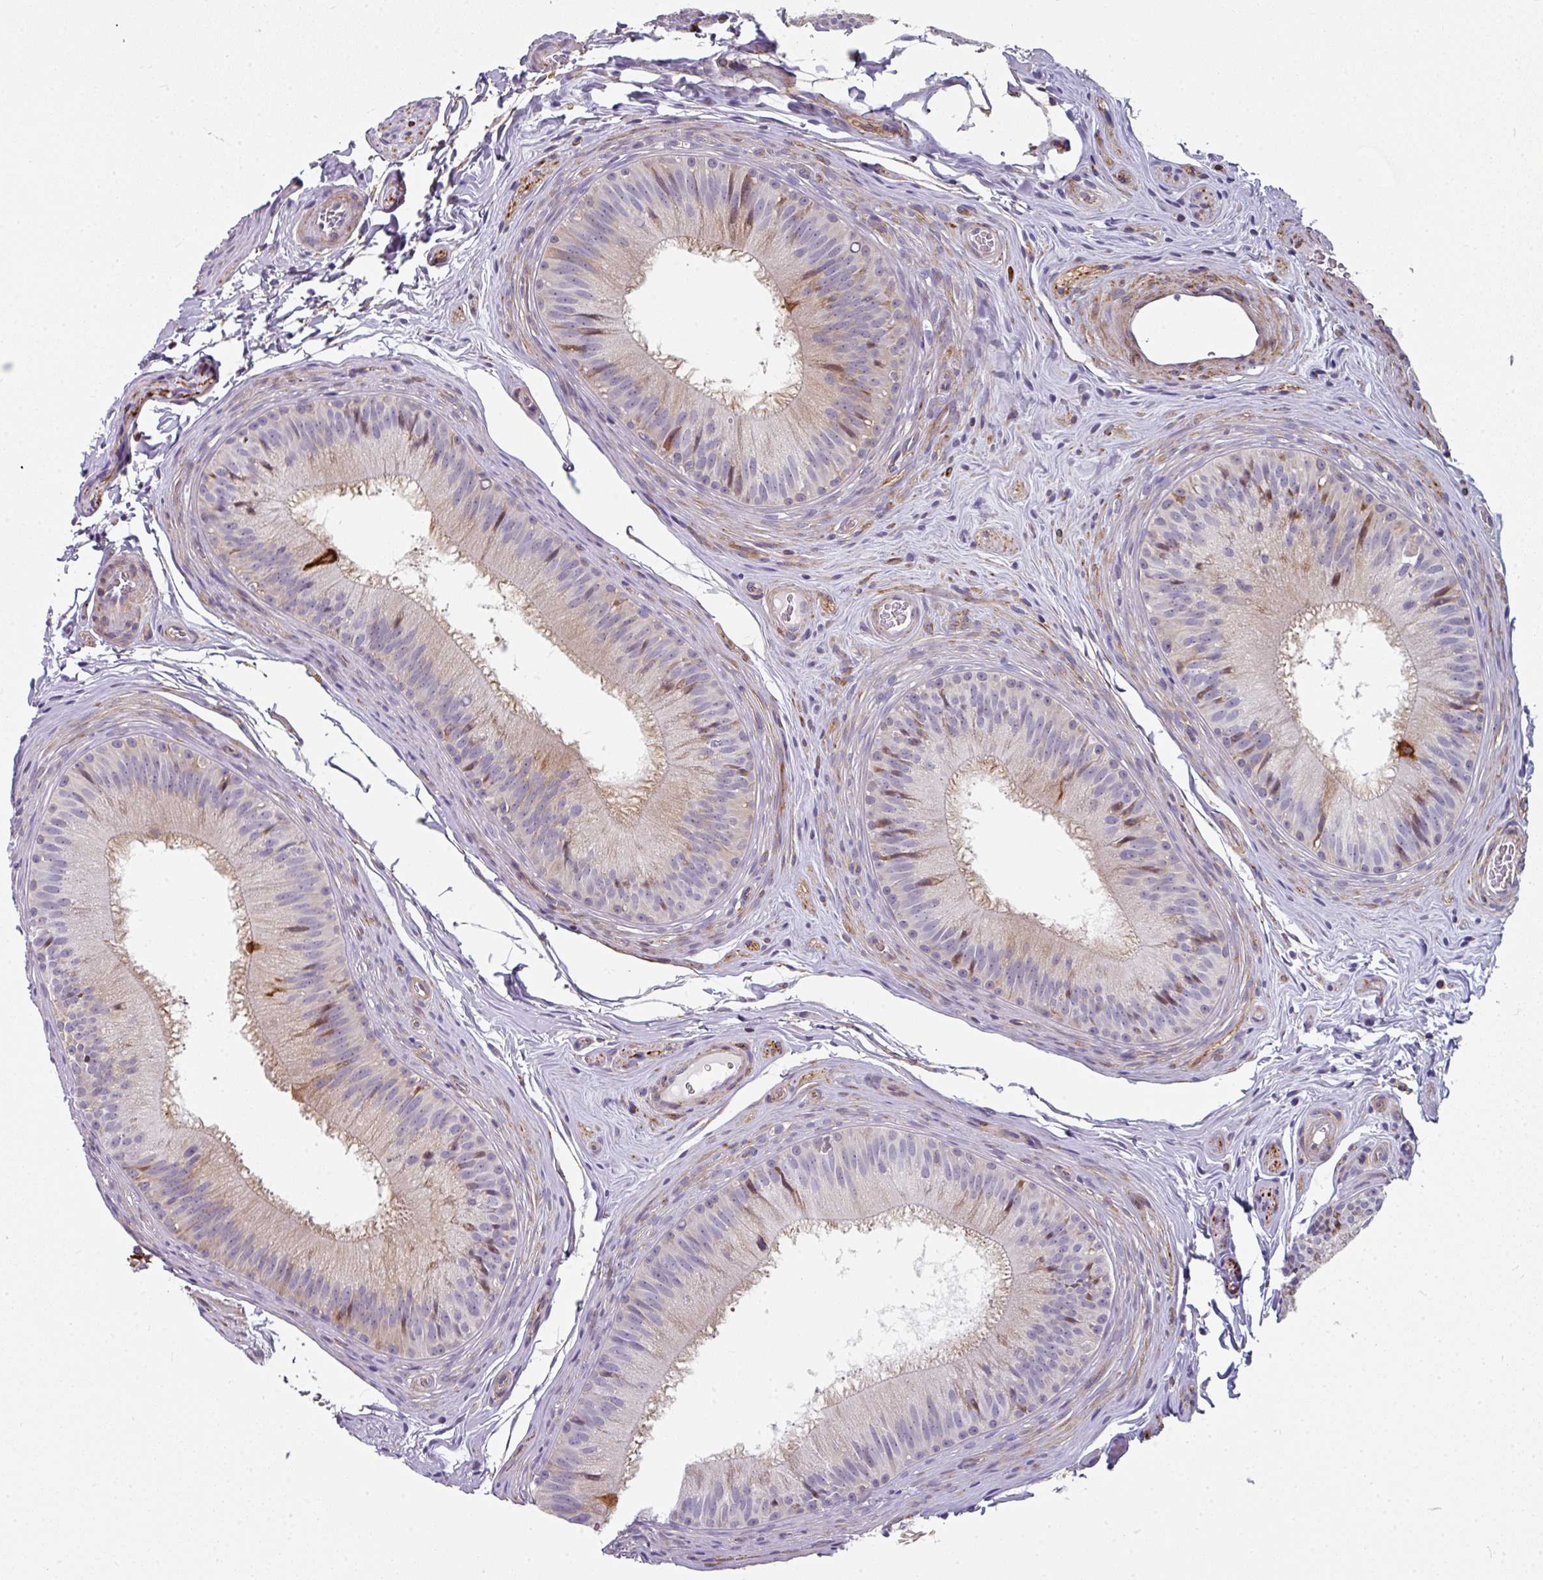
{"staining": {"intensity": "strong", "quantity": "<25%", "location": "cytoplasmic/membranous"}, "tissue": "epididymis", "cell_type": "Glandular cells", "image_type": "normal", "snomed": [{"axis": "morphology", "description": "Normal tissue, NOS"}, {"axis": "topography", "description": "Epididymis"}], "caption": "Strong cytoplasmic/membranous protein positivity is present in about <25% of glandular cells in epididymis. Using DAB (brown) and hematoxylin (blue) stains, captured at high magnification using brightfield microscopy.", "gene": "BEND5", "patient": {"sex": "male", "age": 24}}